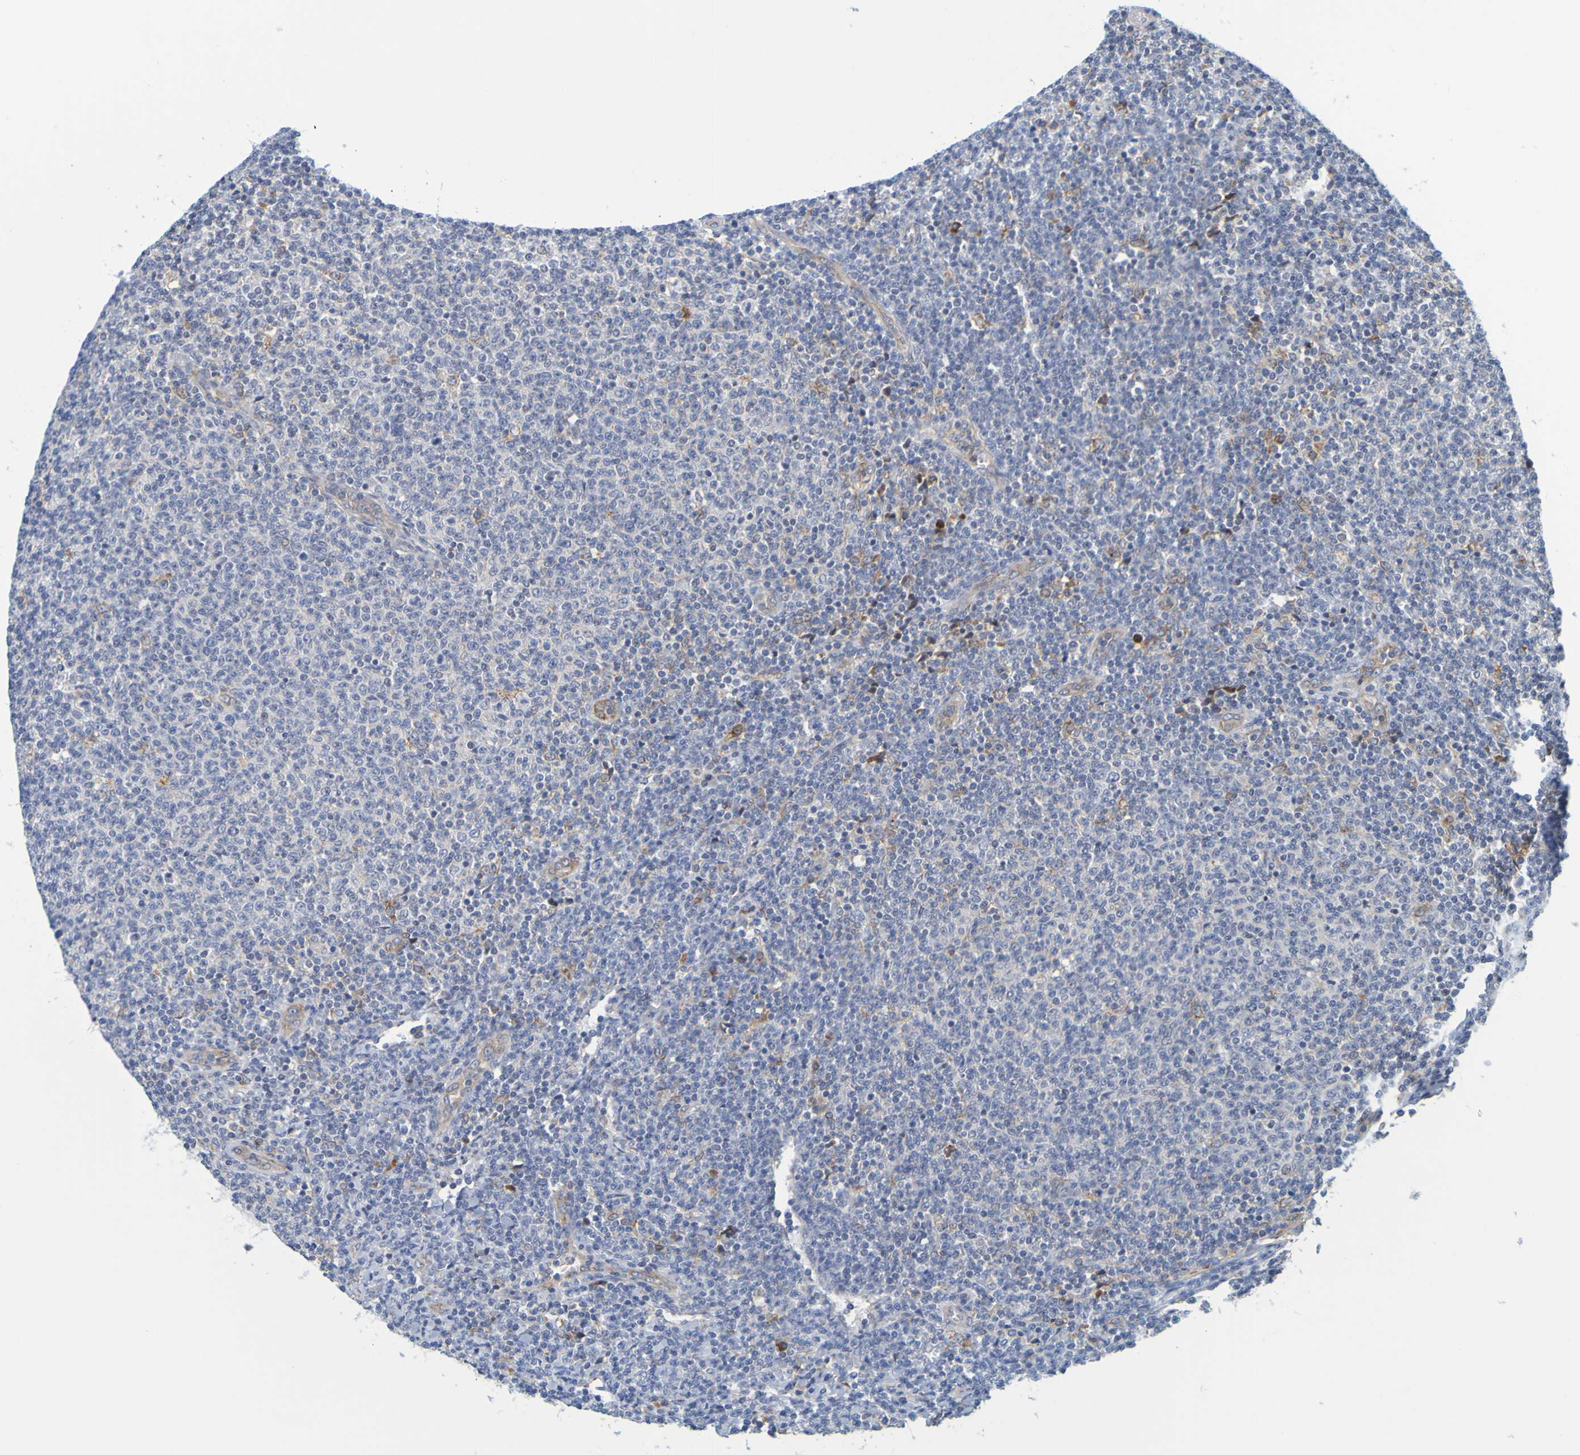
{"staining": {"intensity": "negative", "quantity": "none", "location": "none"}, "tissue": "lymphoma", "cell_type": "Tumor cells", "image_type": "cancer", "snomed": [{"axis": "morphology", "description": "Malignant lymphoma, non-Hodgkin's type, Low grade"}, {"axis": "topography", "description": "Lymph node"}], "caption": "A micrograph of human low-grade malignant lymphoma, non-Hodgkin's type is negative for staining in tumor cells.", "gene": "SIL1", "patient": {"sex": "male", "age": 66}}